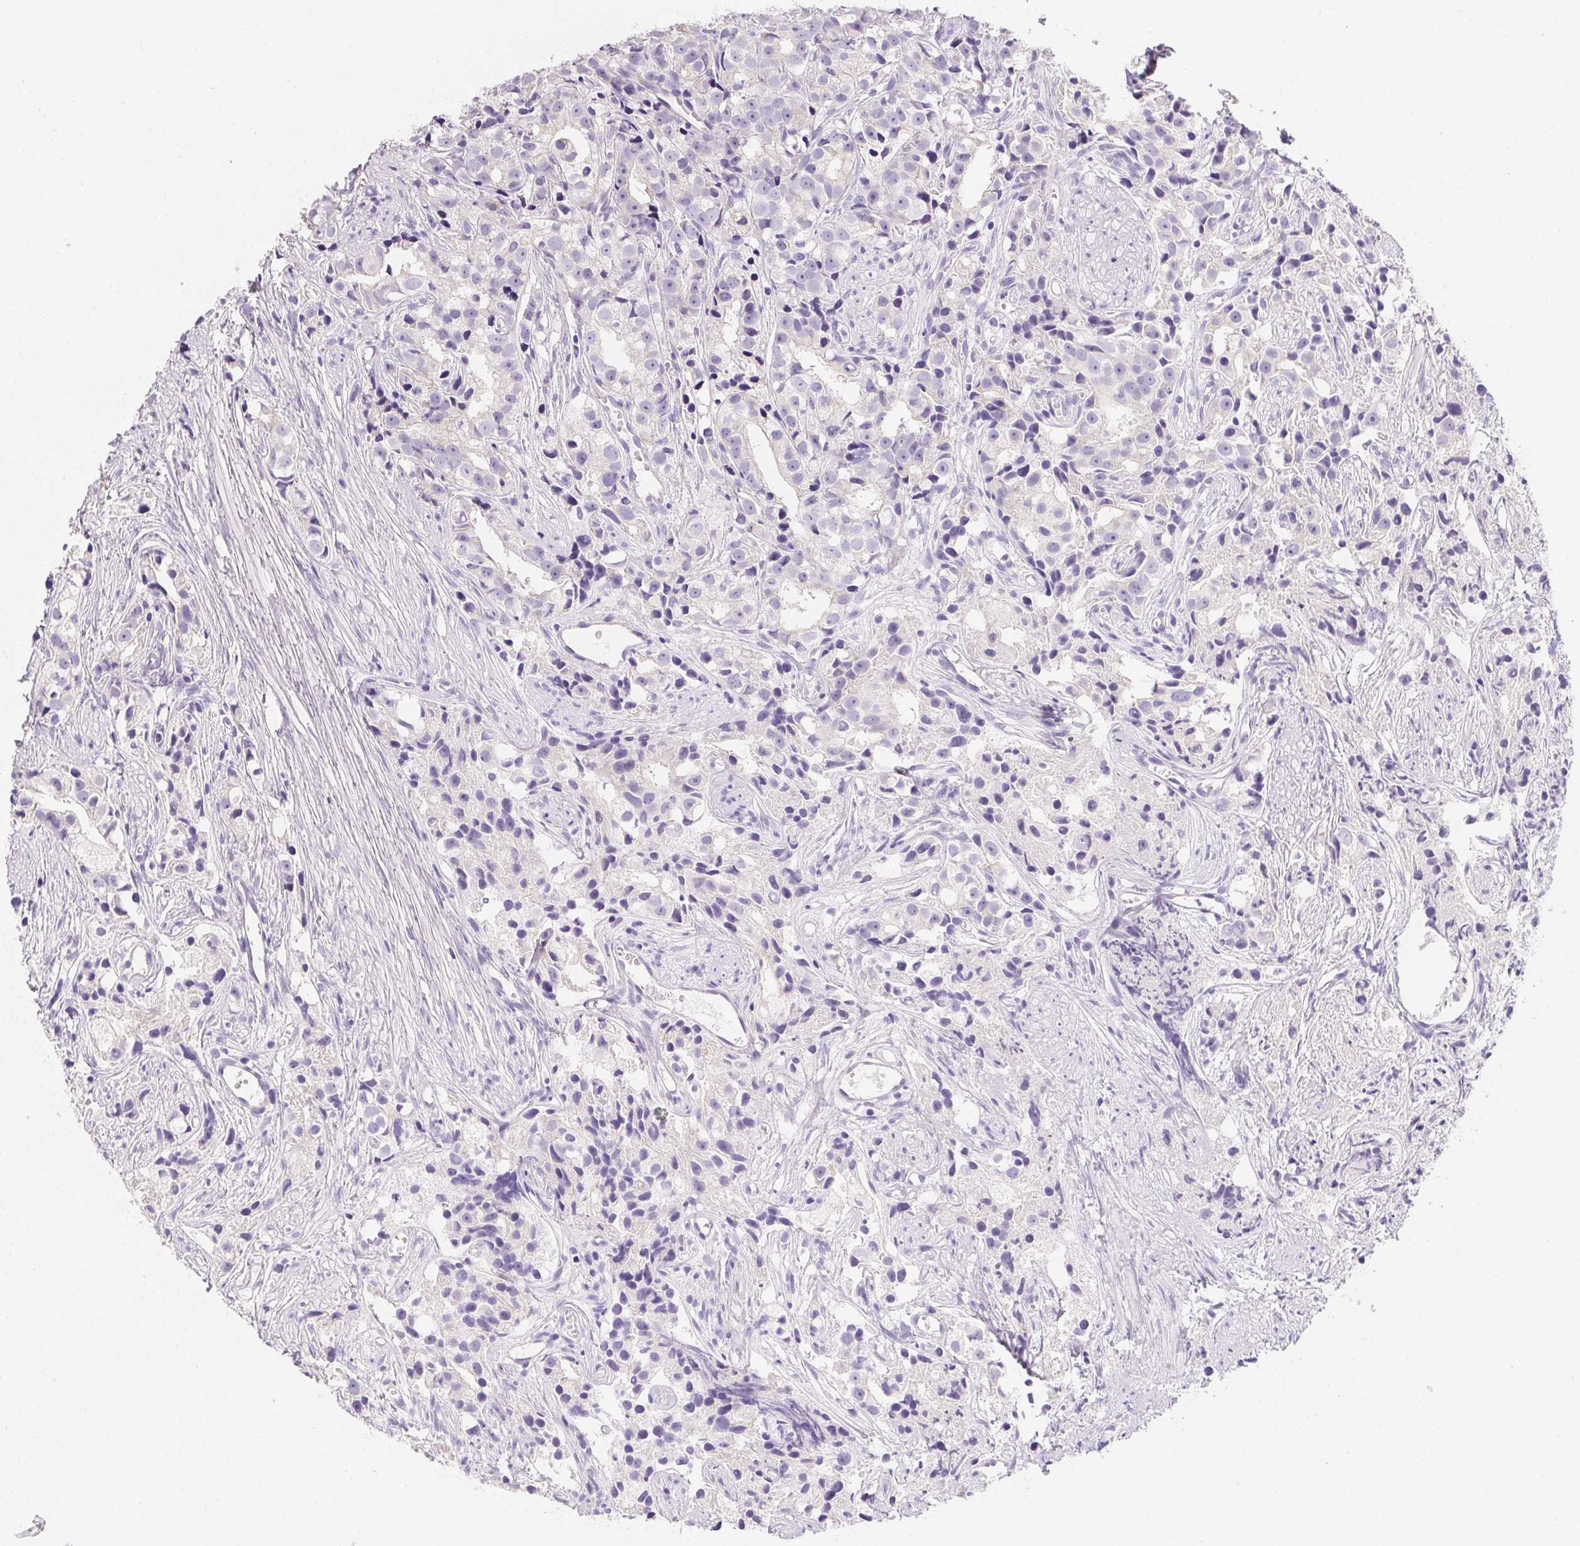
{"staining": {"intensity": "negative", "quantity": "none", "location": "none"}, "tissue": "prostate cancer", "cell_type": "Tumor cells", "image_type": "cancer", "snomed": [{"axis": "morphology", "description": "Adenocarcinoma, High grade"}, {"axis": "topography", "description": "Prostate"}], "caption": "Immunohistochemistry histopathology image of human prostate adenocarcinoma (high-grade) stained for a protein (brown), which shows no positivity in tumor cells.", "gene": "AQP5", "patient": {"sex": "male", "age": 75}}